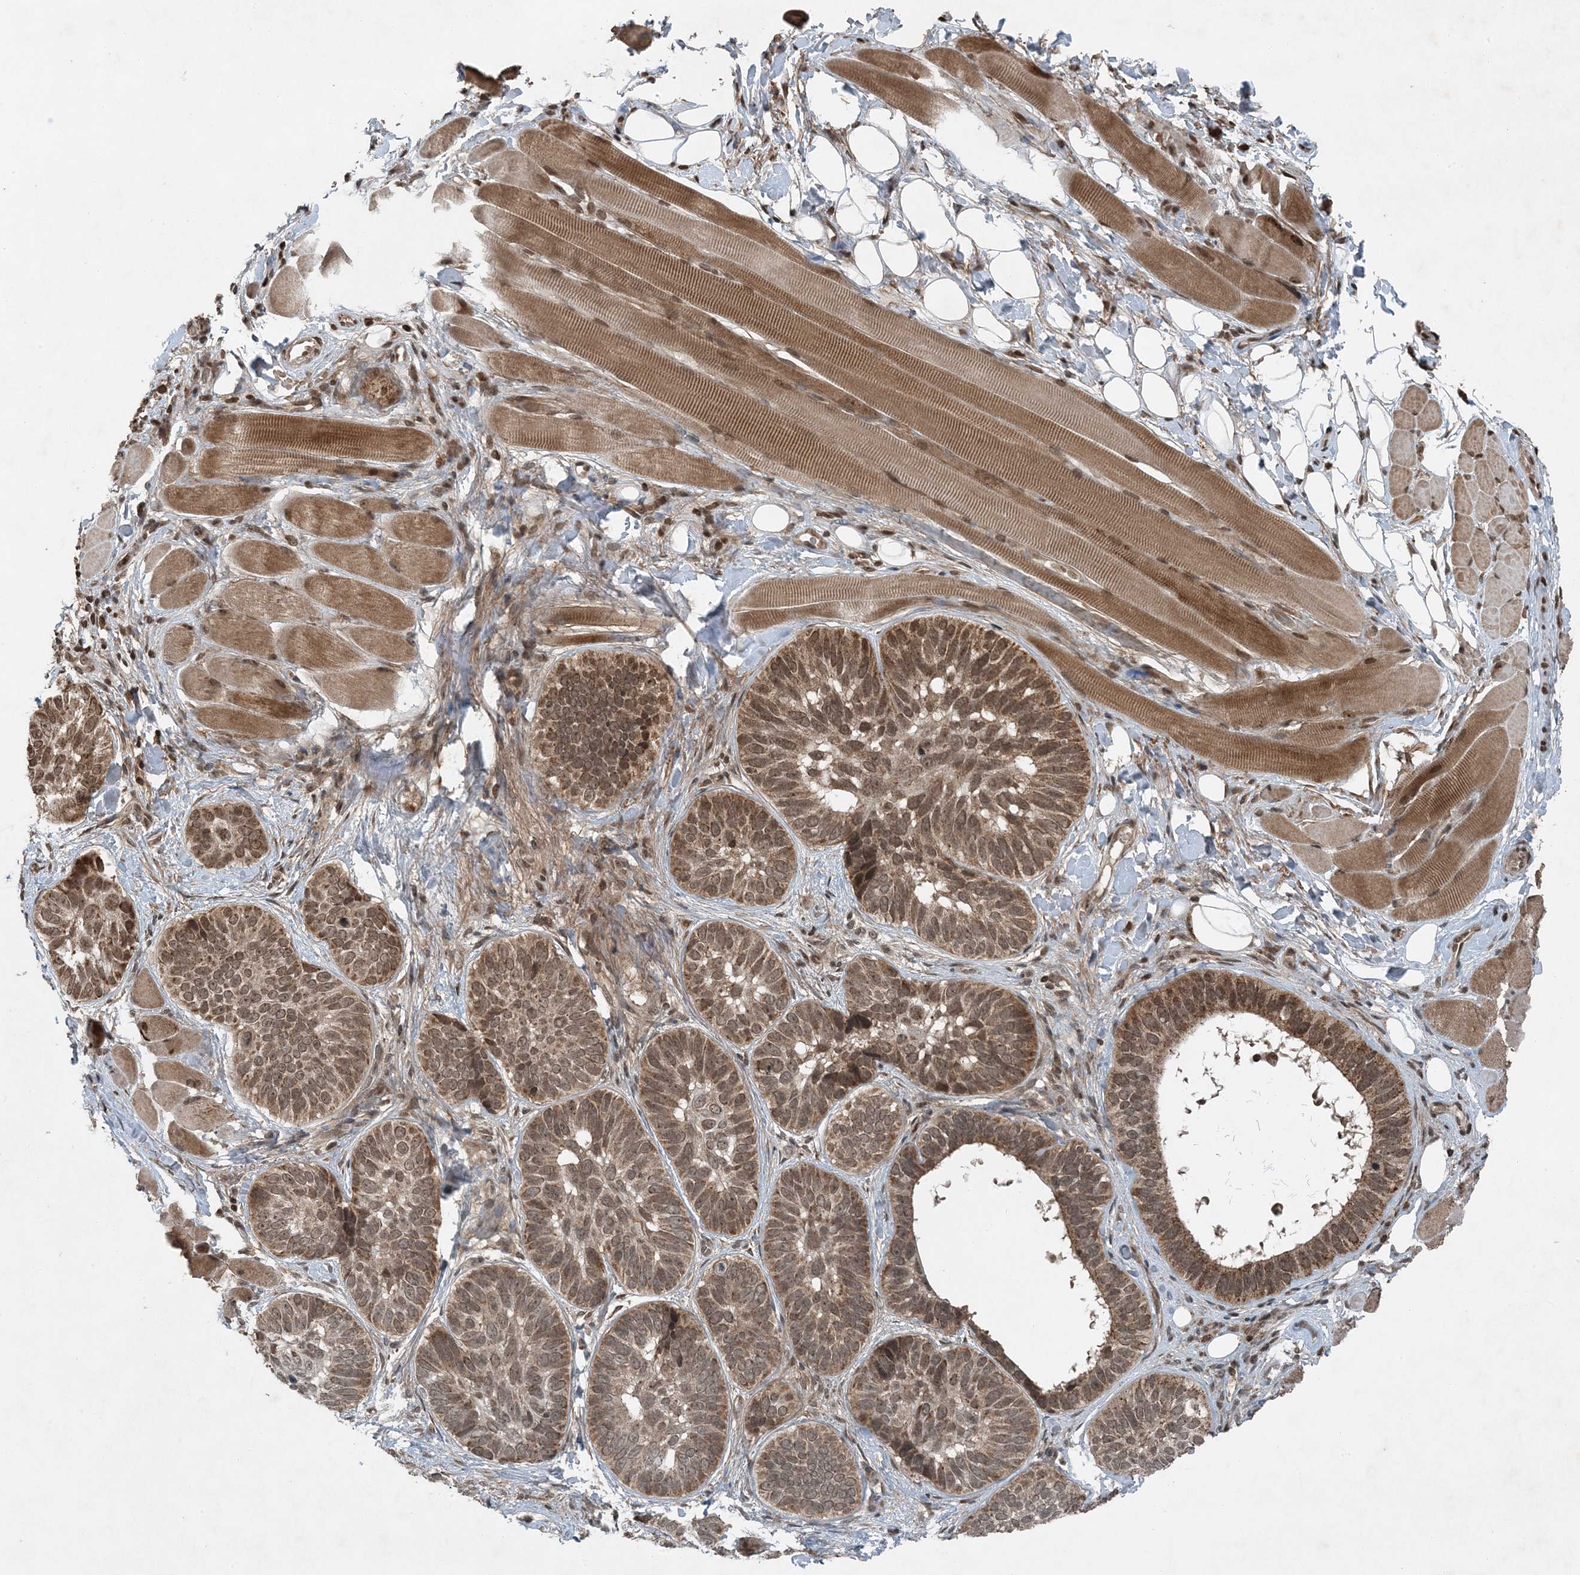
{"staining": {"intensity": "moderate", "quantity": ">75%", "location": "cytoplasmic/membranous,nuclear"}, "tissue": "skin cancer", "cell_type": "Tumor cells", "image_type": "cancer", "snomed": [{"axis": "morphology", "description": "Basal cell carcinoma"}, {"axis": "topography", "description": "Skin"}], "caption": "A brown stain labels moderate cytoplasmic/membranous and nuclear staining of a protein in human skin basal cell carcinoma tumor cells.", "gene": "ZFAND2B", "patient": {"sex": "male", "age": 62}}